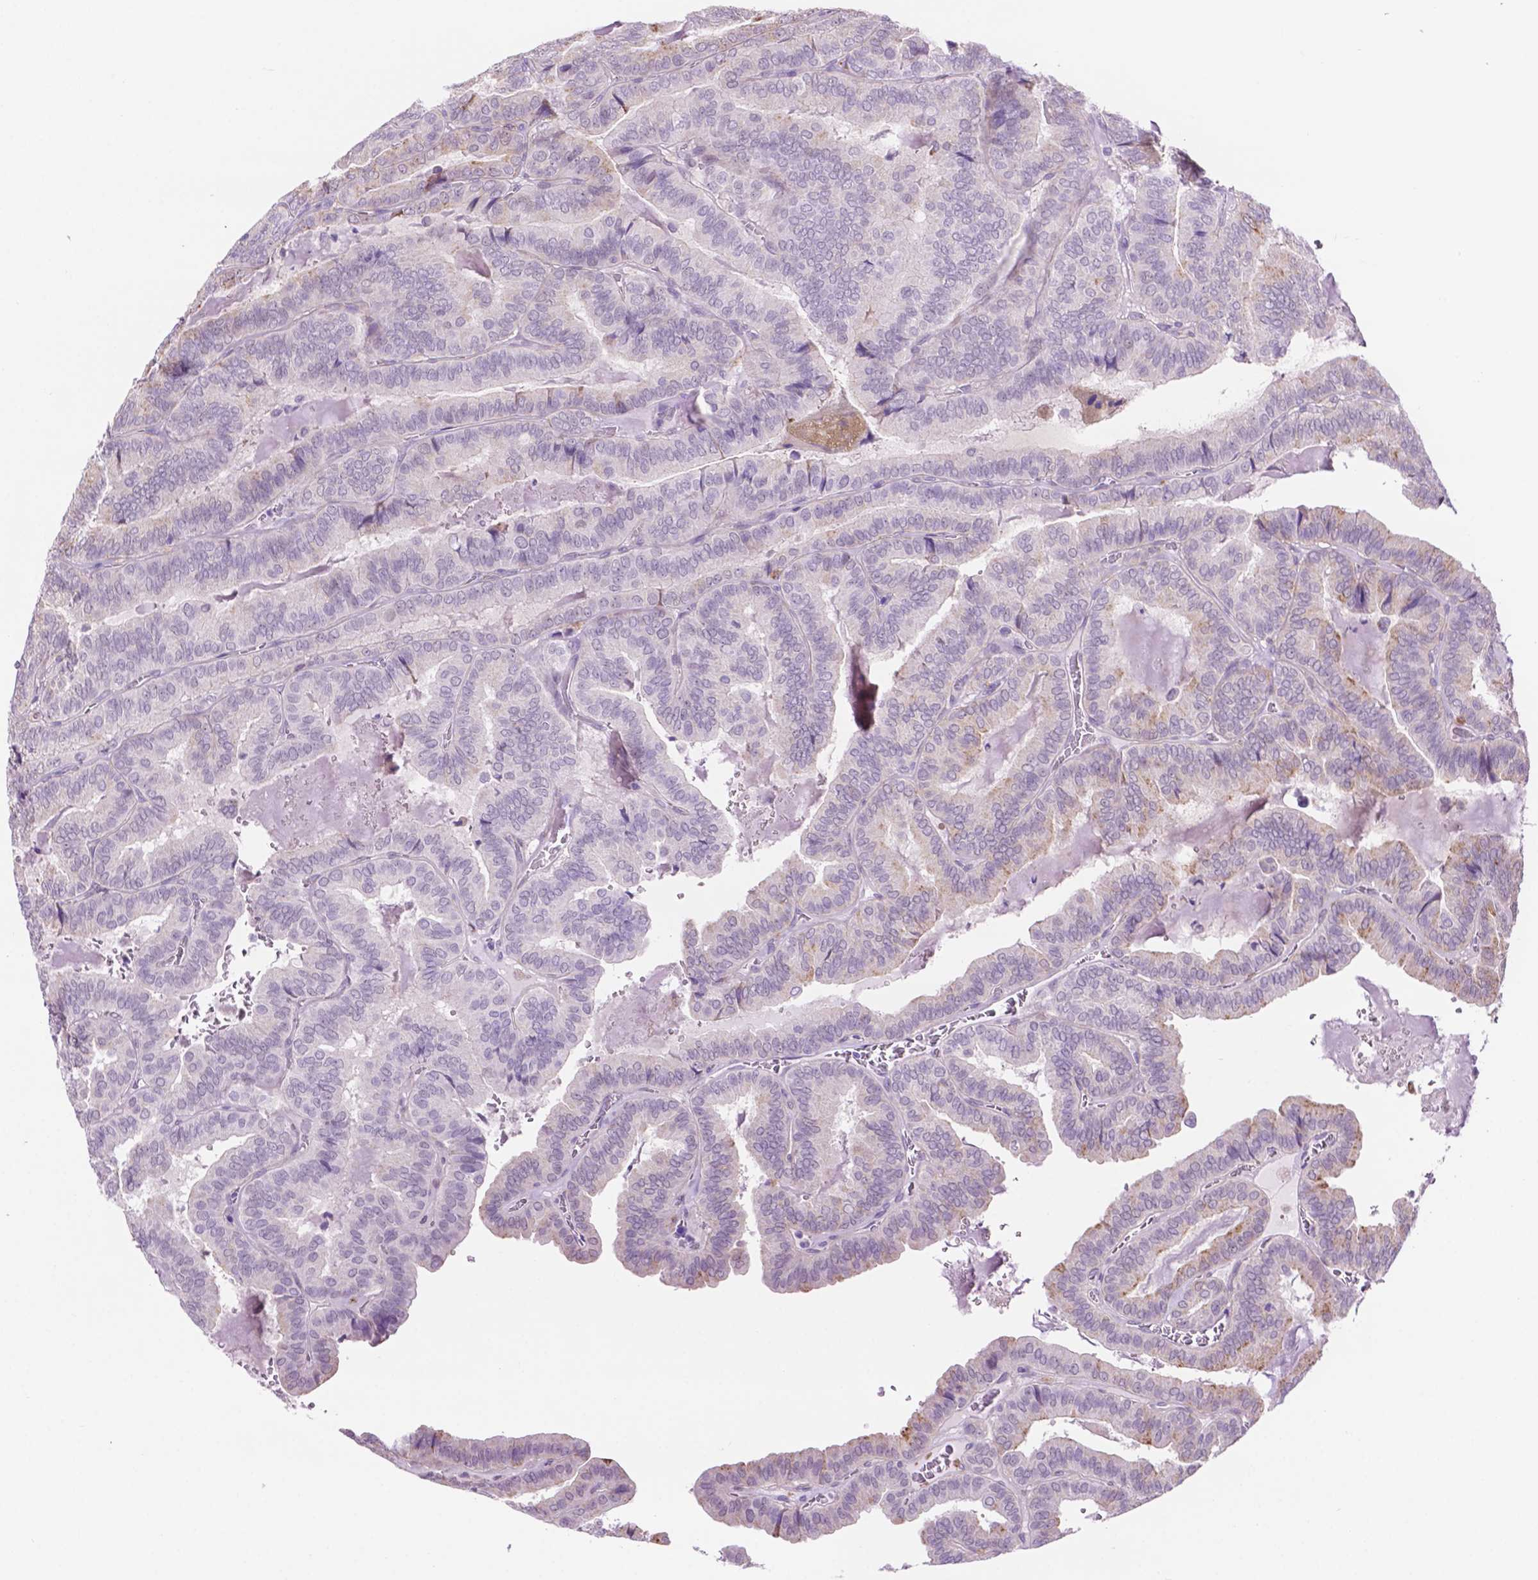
{"staining": {"intensity": "negative", "quantity": "none", "location": "none"}, "tissue": "thyroid cancer", "cell_type": "Tumor cells", "image_type": "cancer", "snomed": [{"axis": "morphology", "description": "Papillary adenocarcinoma, NOS"}, {"axis": "topography", "description": "Thyroid gland"}], "caption": "A high-resolution histopathology image shows immunohistochemistry staining of papillary adenocarcinoma (thyroid), which exhibits no significant expression in tumor cells.", "gene": "ACY3", "patient": {"sex": "female", "age": 75}}